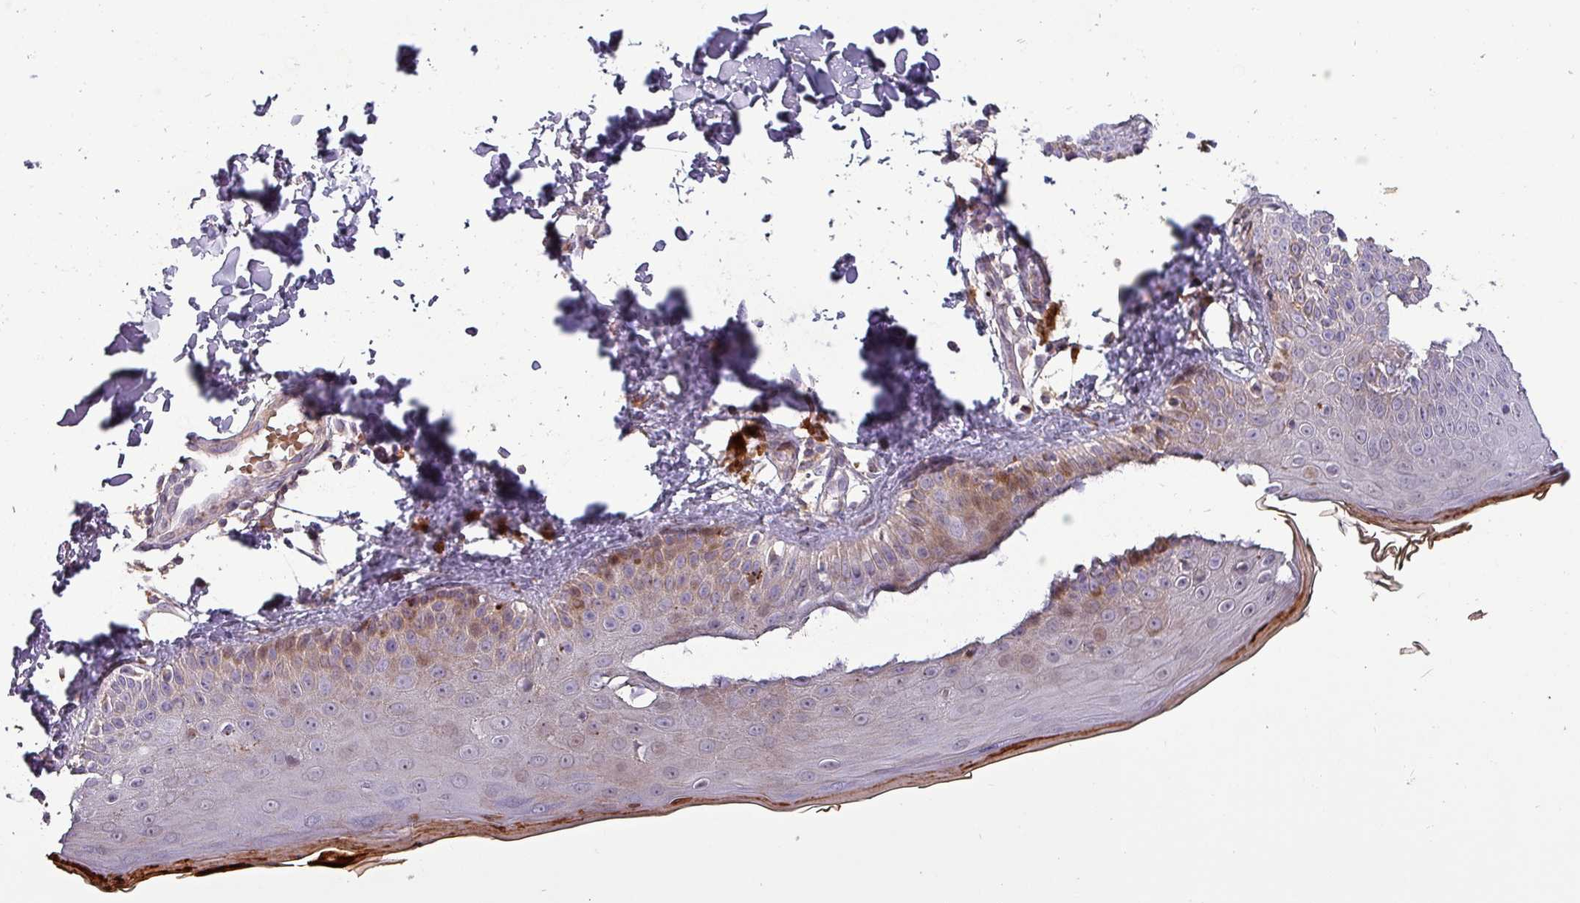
{"staining": {"intensity": "negative", "quantity": "none", "location": "none"}, "tissue": "skin", "cell_type": "Fibroblasts", "image_type": "normal", "snomed": [{"axis": "morphology", "description": "Normal tissue, NOS"}, {"axis": "topography", "description": "Skin"}], "caption": "IHC photomicrograph of normal skin: human skin stained with DAB (3,3'-diaminobenzidine) shows no significant protein staining in fibroblasts.", "gene": "TPRA1", "patient": {"sex": "male", "age": 52}}